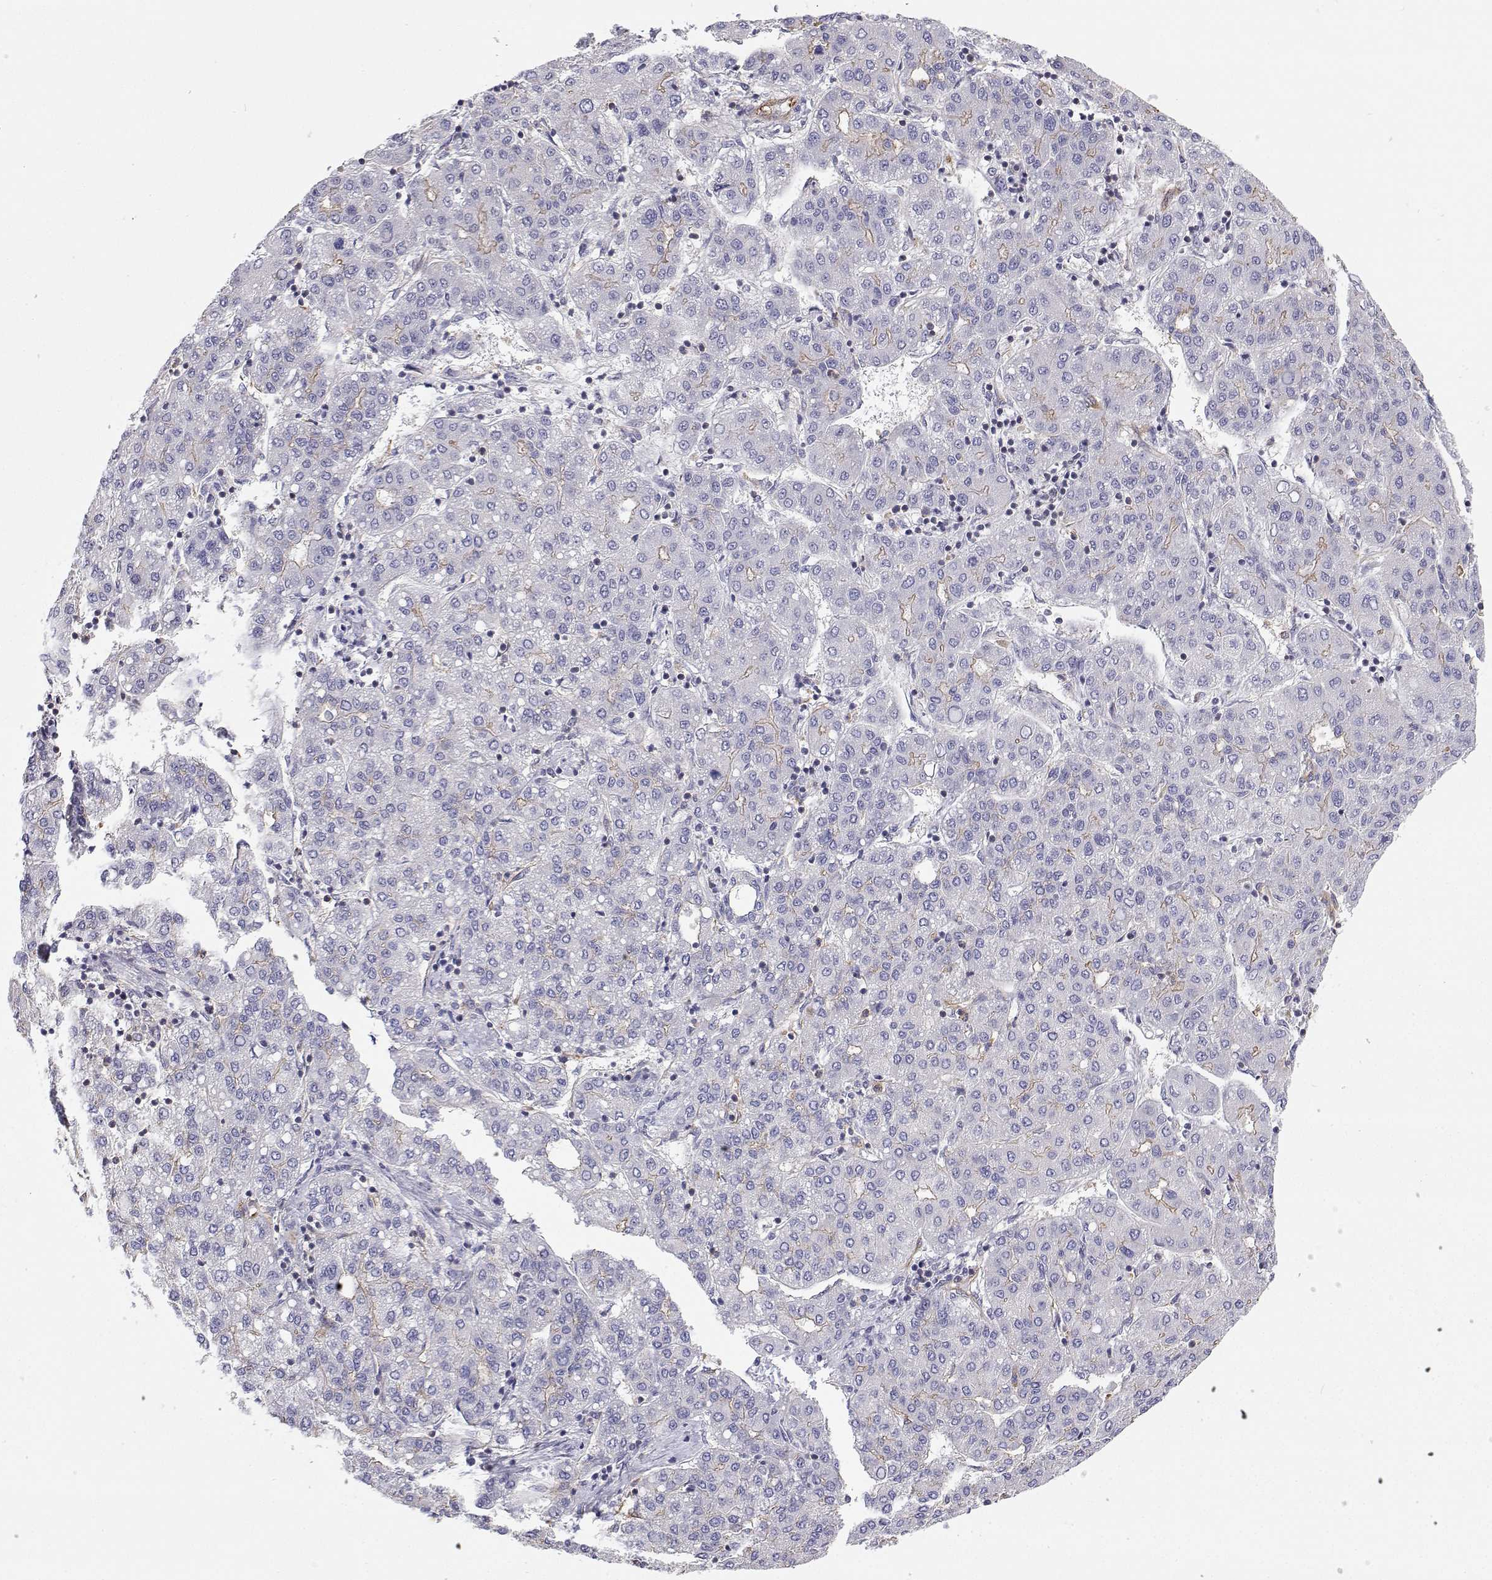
{"staining": {"intensity": "weak", "quantity": "<25%", "location": "cytoplasmic/membranous"}, "tissue": "liver cancer", "cell_type": "Tumor cells", "image_type": "cancer", "snomed": [{"axis": "morphology", "description": "Carcinoma, Hepatocellular, NOS"}, {"axis": "topography", "description": "Liver"}], "caption": "DAB (3,3'-diaminobenzidine) immunohistochemical staining of human liver hepatocellular carcinoma reveals no significant positivity in tumor cells. (Immunohistochemistry (ihc), brightfield microscopy, high magnification).", "gene": "MYH9", "patient": {"sex": "male", "age": 65}}